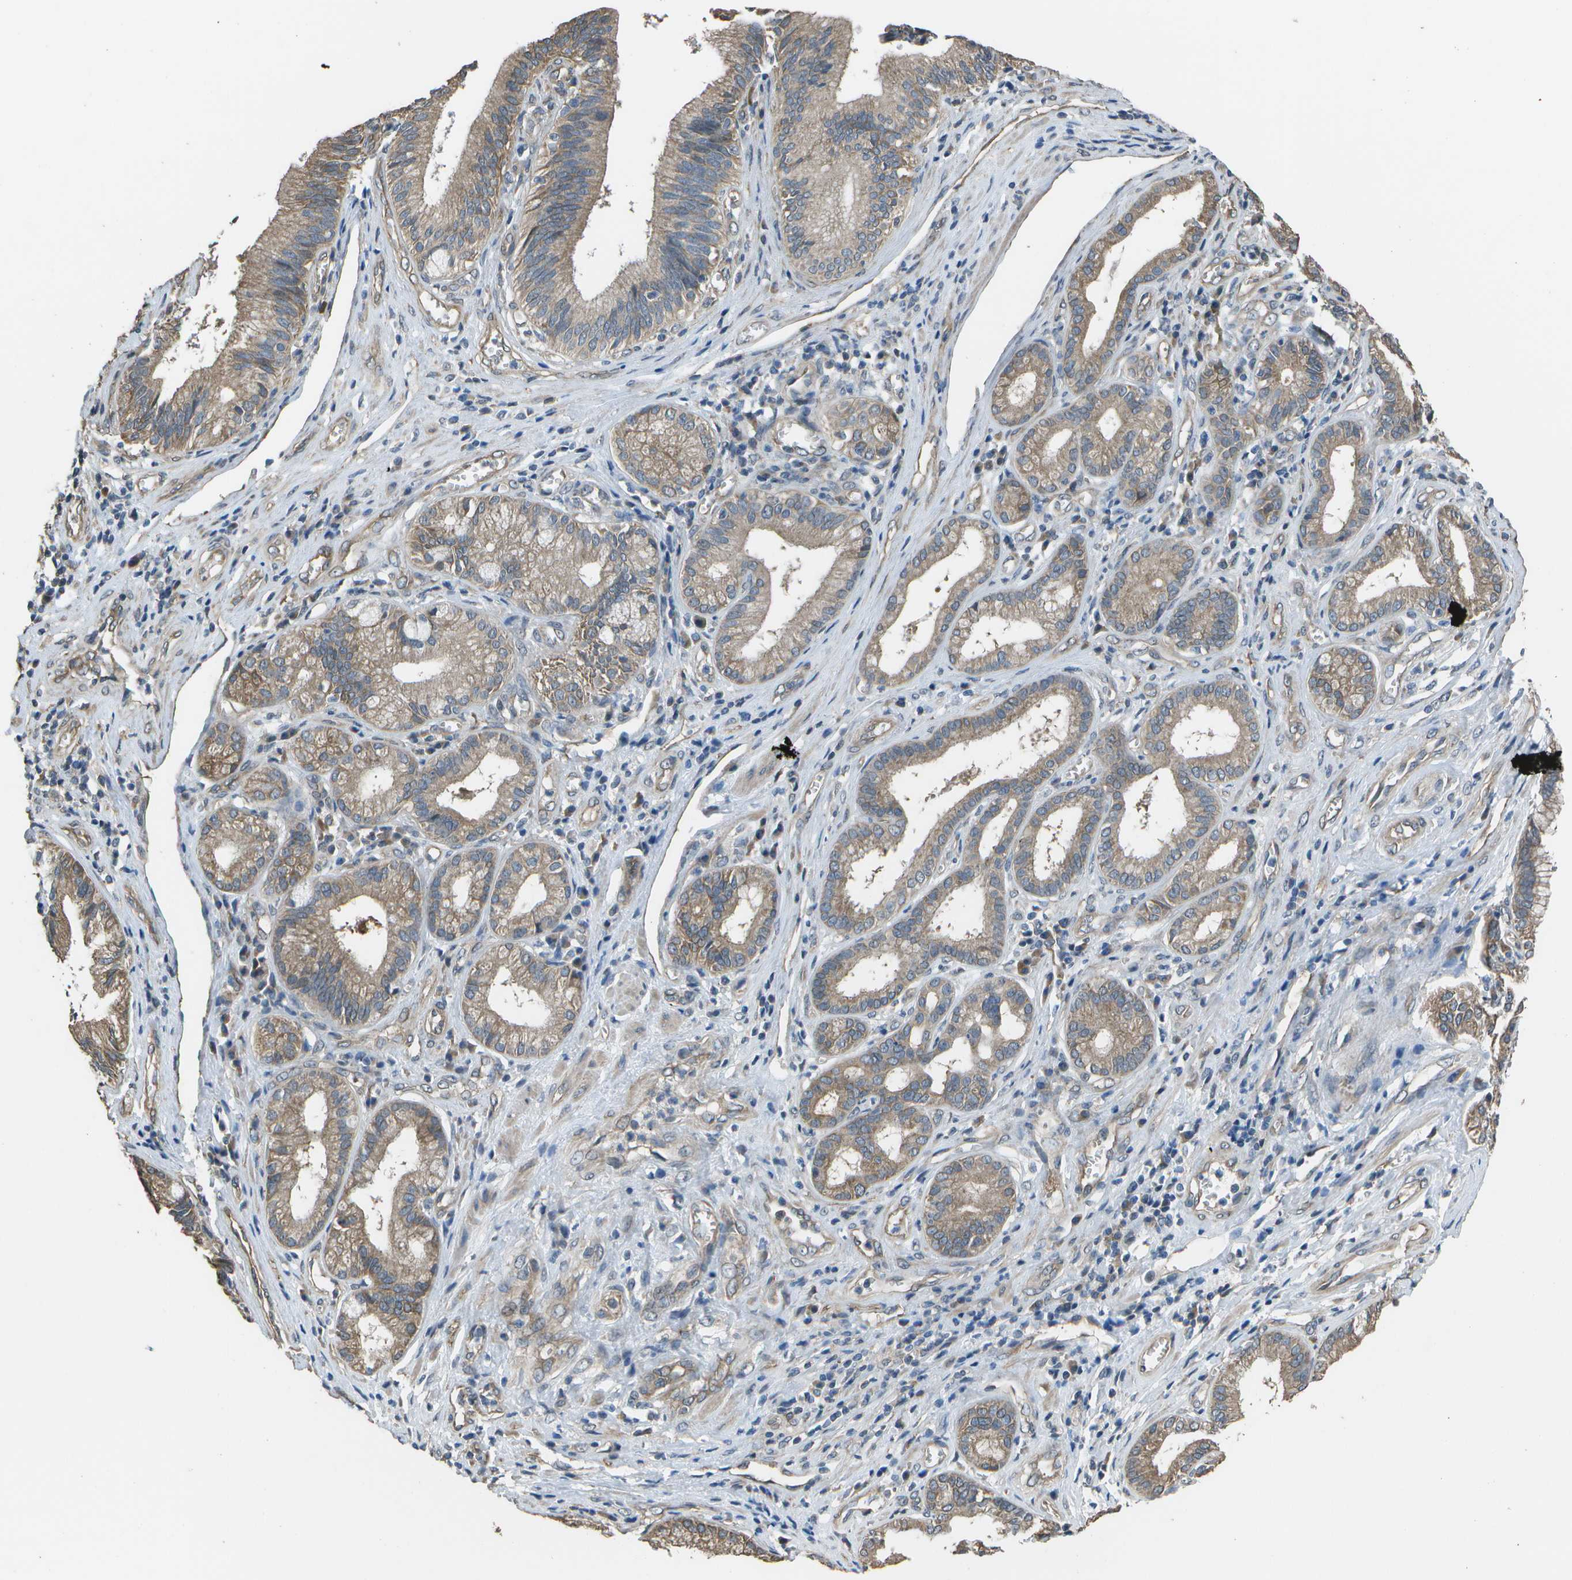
{"staining": {"intensity": "moderate", "quantity": ">75%", "location": "cytoplasmic/membranous"}, "tissue": "pancreatic cancer", "cell_type": "Tumor cells", "image_type": "cancer", "snomed": [{"axis": "morphology", "description": "Adenocarcinoma, NOS"}, {"axis": "topography", "description": "Pancreas"}], "caption": "Tumor cells exhibit moderate cytoplasmic/membranous positivity in about >75% of cells in pancreatic cancer.", "gene": "CLNS1A", "patient": {"sex": "female", "age": 75}}